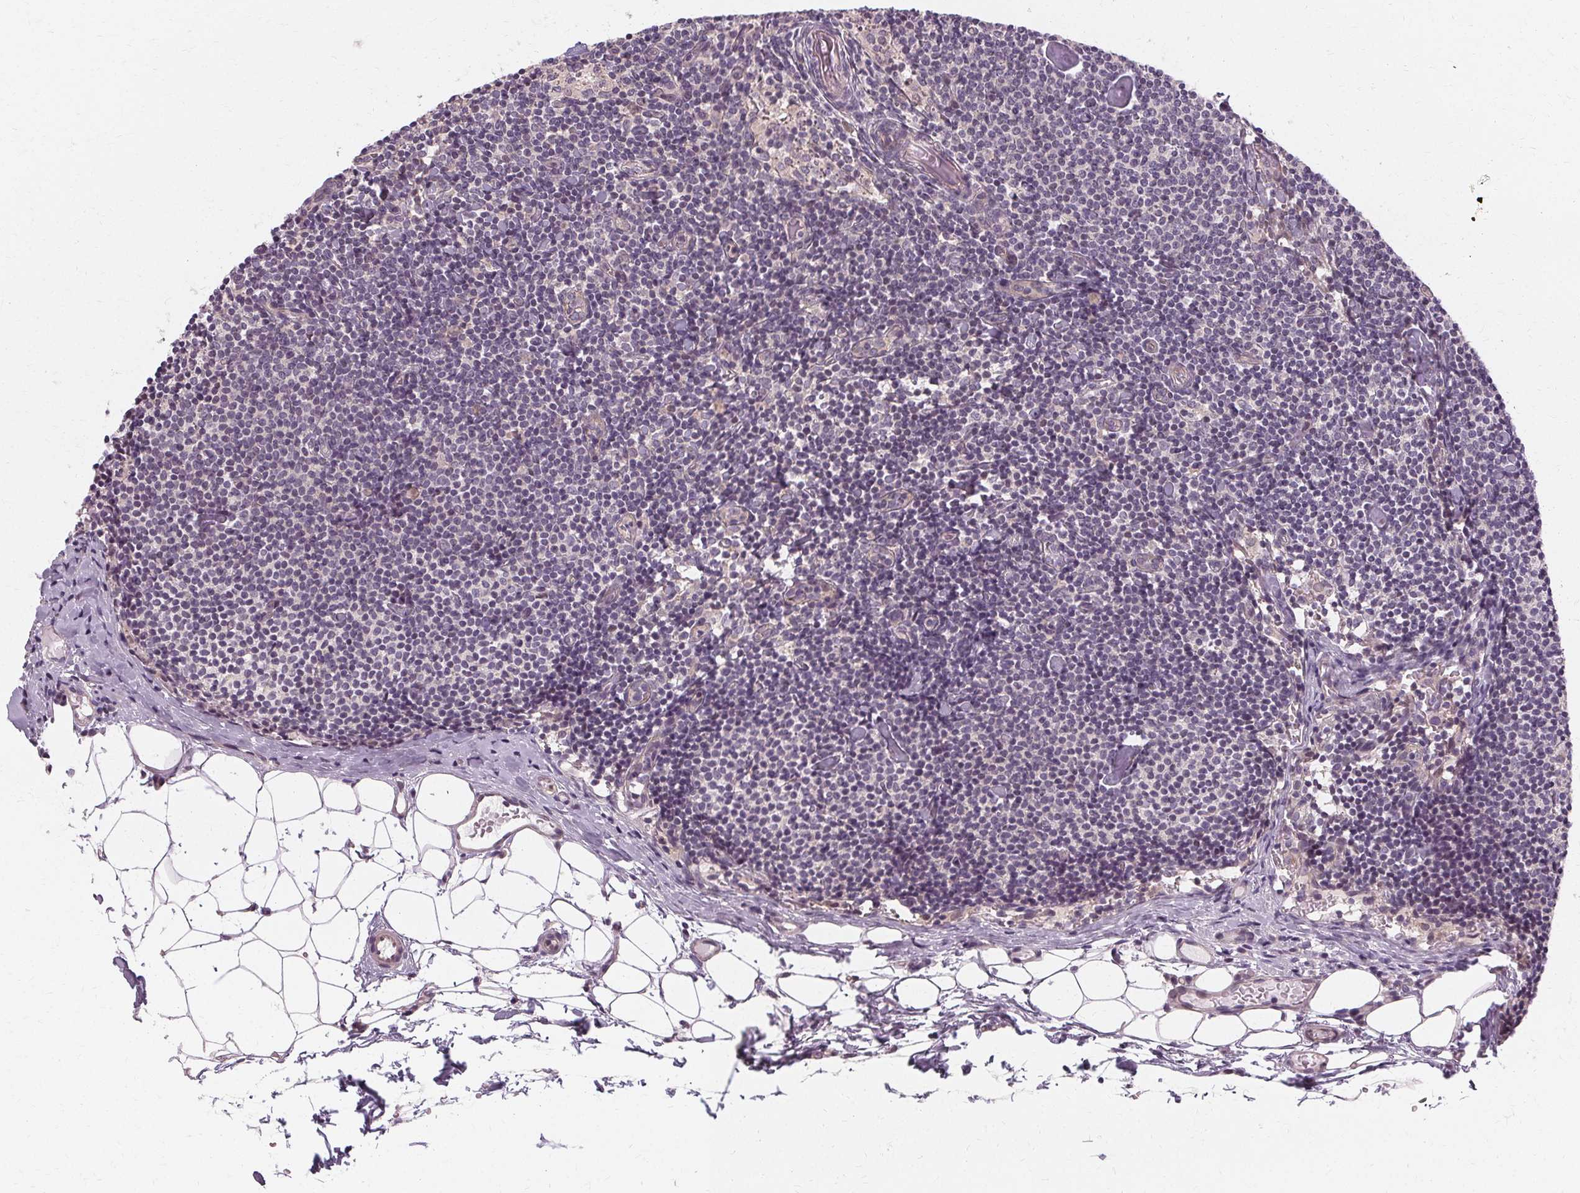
{"staining": {"intensity": "negative", "quantity": "none", "location": "none"}, "tissue": "lymph node", "cell_type": "Germinal center cells", "image_type": "normal", "snomed": [{"axis": "morphology", "description": "Normal tissue, NOS"}, {"axis": "topography", "description": "Lymph node"}], "caption": "DAB immunohistochemical staining of unremarkable human lymph node demonstrates no significant expression in germinal center cells.", "gene": "USP8", "patient": {"sex": "female", "age": 41}}